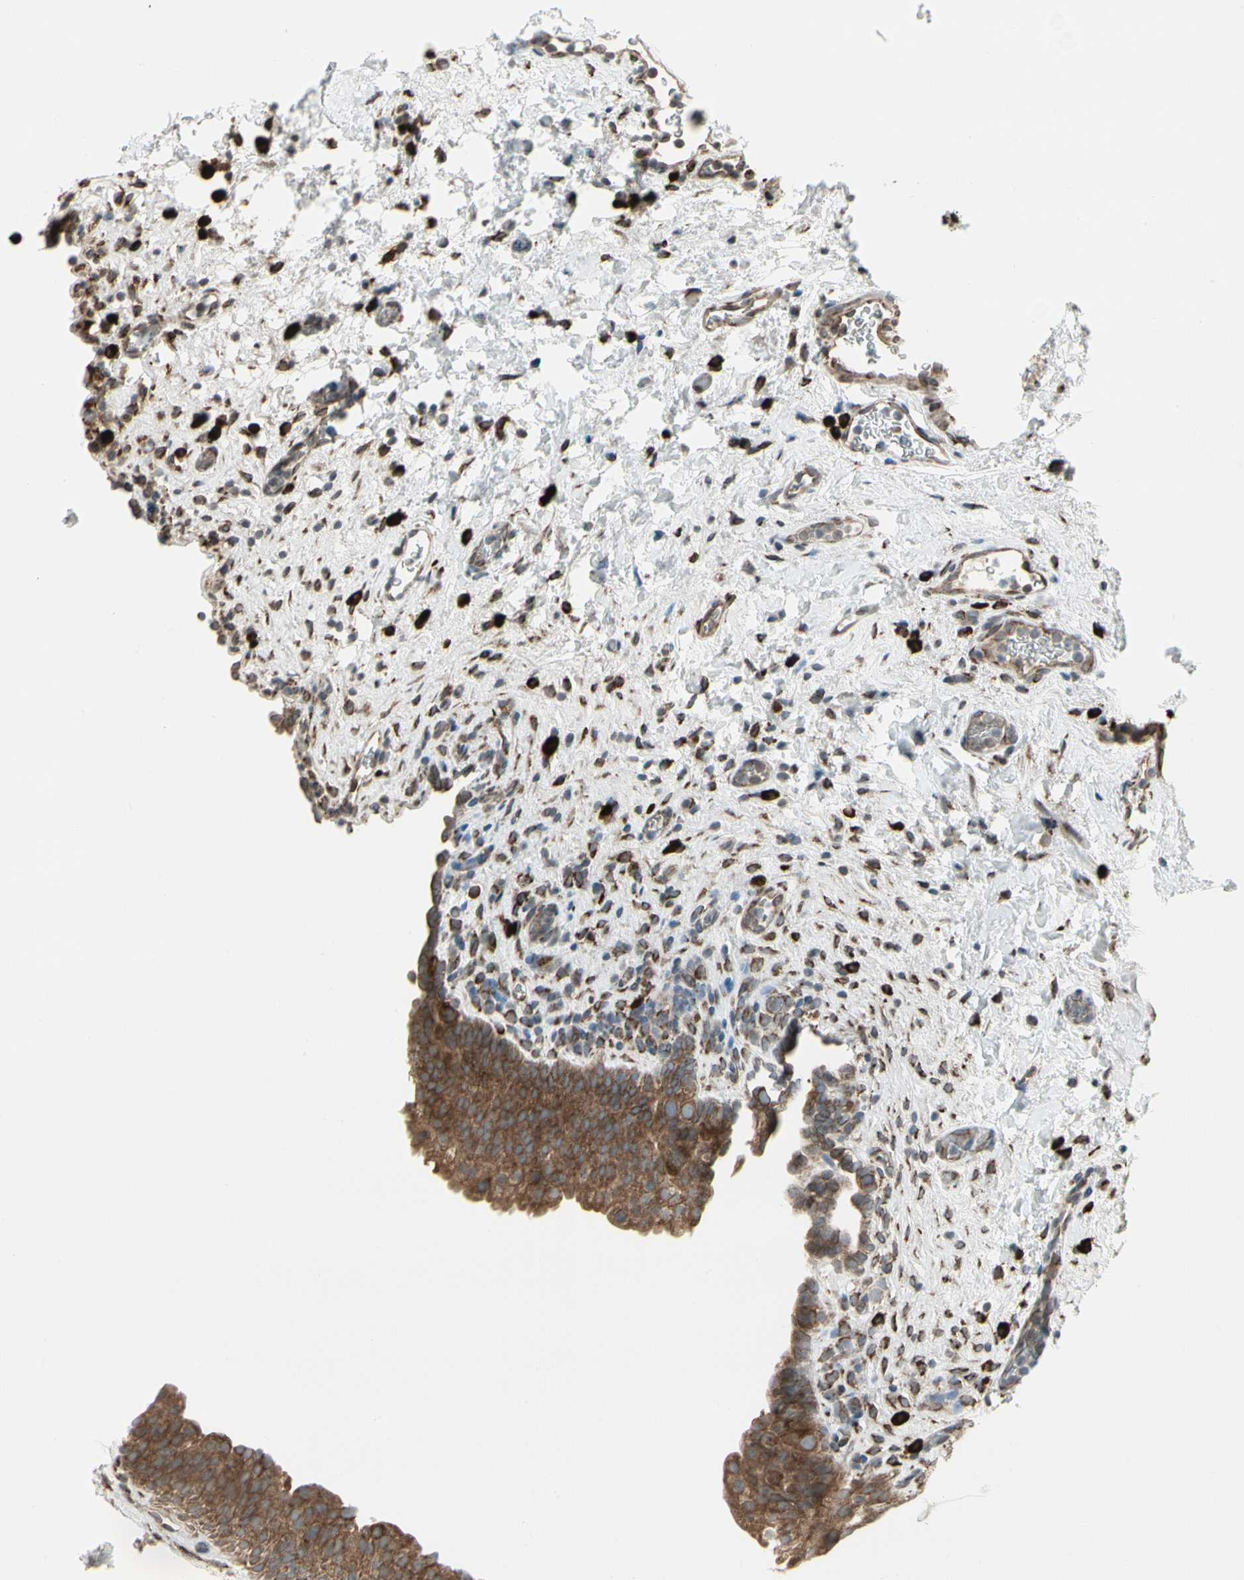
{"staining": {"intensity": "strong", "quantity": ">75%", "location": "cytoplasmic/membranous"}, "tissue": "urinary bladder", "cell_type": "Urothelial cells", "image_type": "normal", "snomed": [{"axis": "morphology", "description": "Normal tissue, NOS"}, {"axis": "topography", "description": "Urinary bladder"}], "caption": "Immunohistochemical staining of normal urinary bladder reveals >75% levels of strong cytoplasmic/membranous protein positivity in approximately >75% of urothelial cells.", "gene": "FNDC3A", "patient": {"sex": "female", "age": 64}}